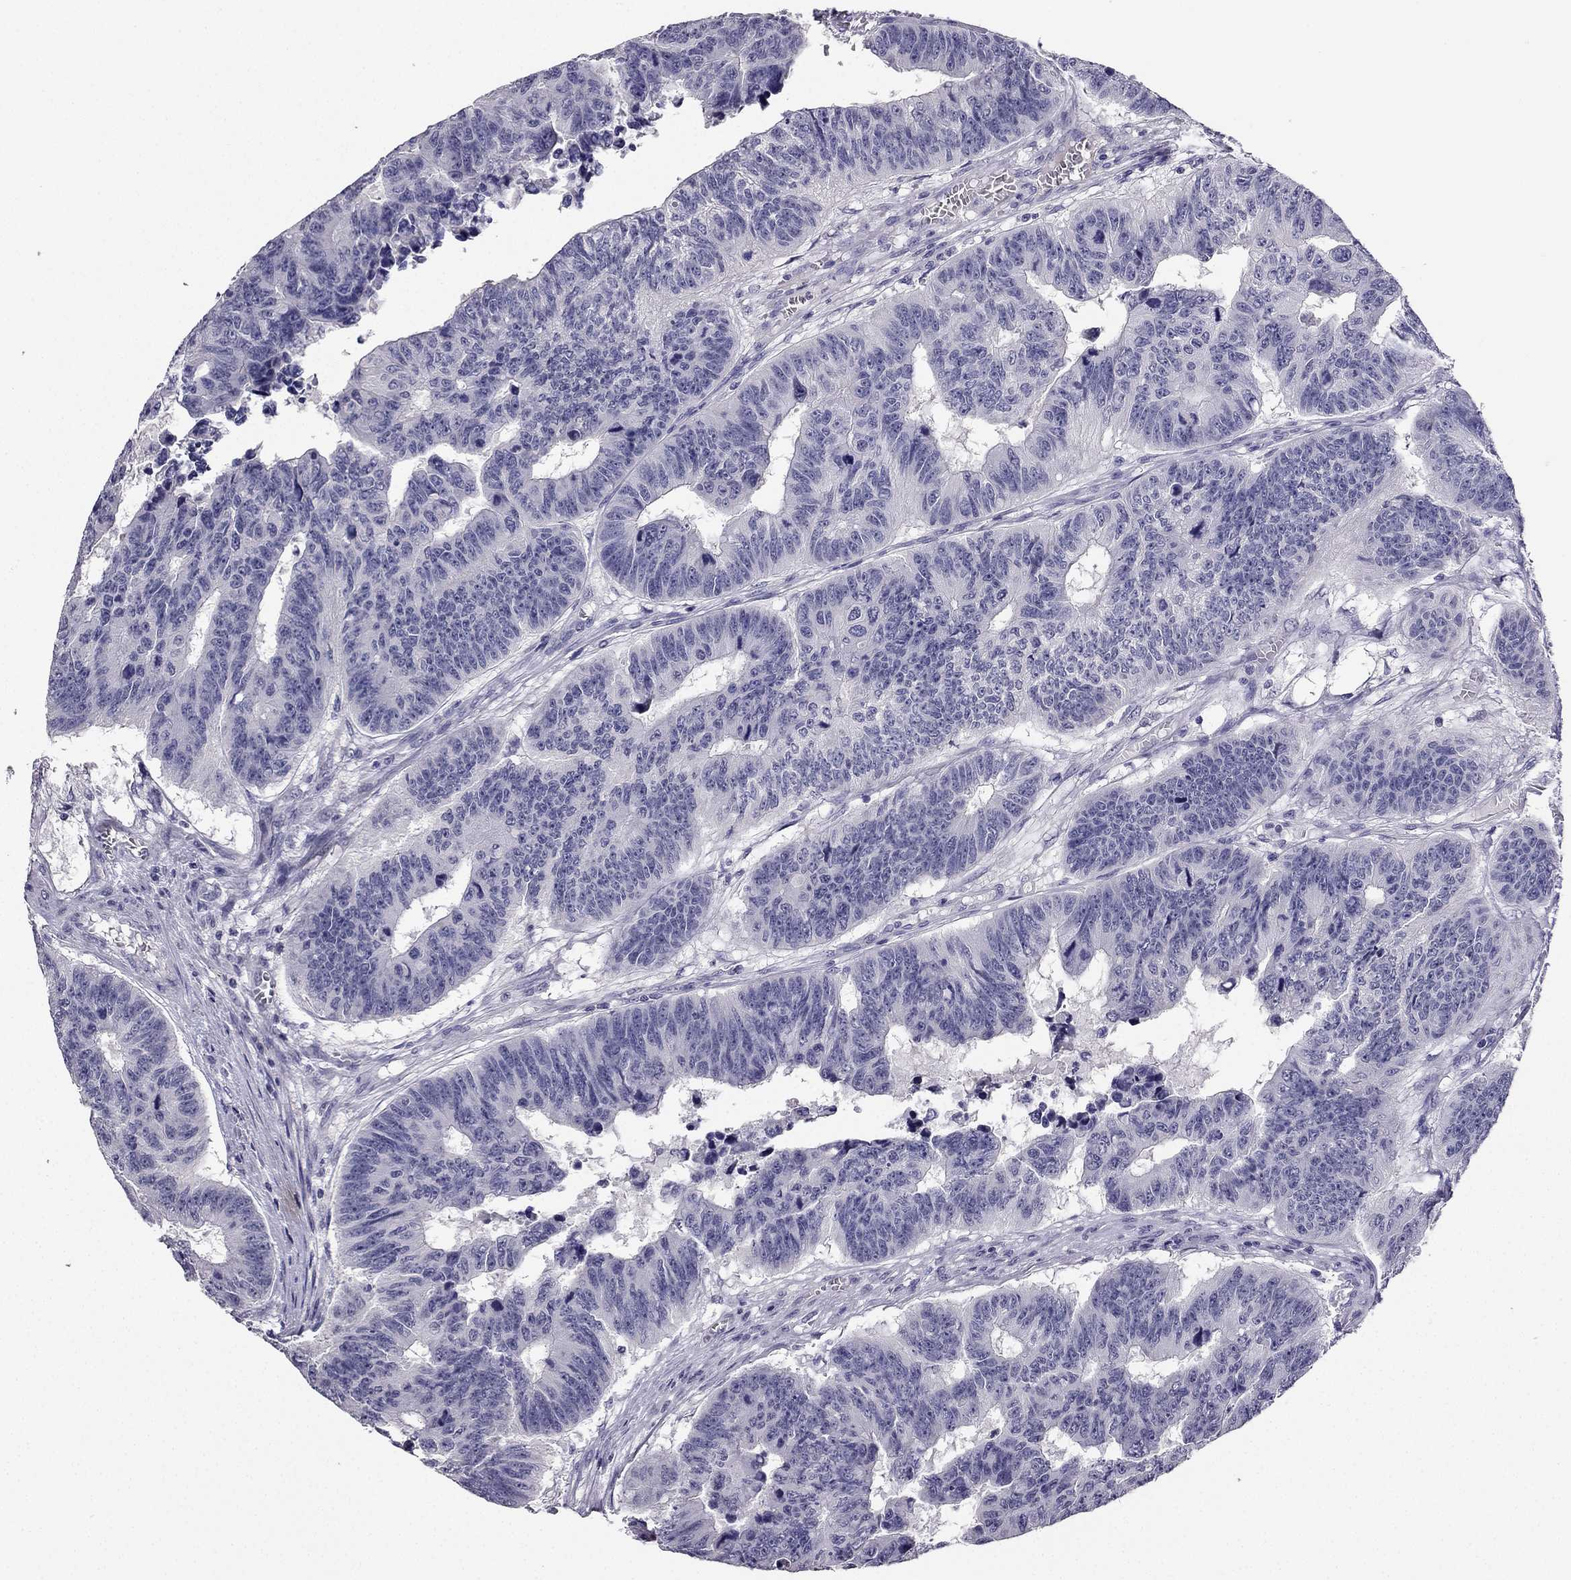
{"staining": {"intensity": "negative", "quantity": "none", "location": "none"}, "tissue": "colorectal cancer", "cell_type": "Tumor cells", "image_type": "cancer", "snomed": [{"axis": "morphology", "description": "Adenocarcinoma, NOS"}, {"axis": "topography", "description": "Appendix"}, {"axis": "topography", "description": "Colon"}, {"axis": "topography", "description": "Cecum"}, {"axis": "topography", "description": "Colon asc"}], "caption": "Immunohistochemistry micrograph of colorectal cancer stained for a protein (brown), which shows no positivity in tumor cells.", "gene": "CALB2", "patient": {"sex": "female", "age": 85}}